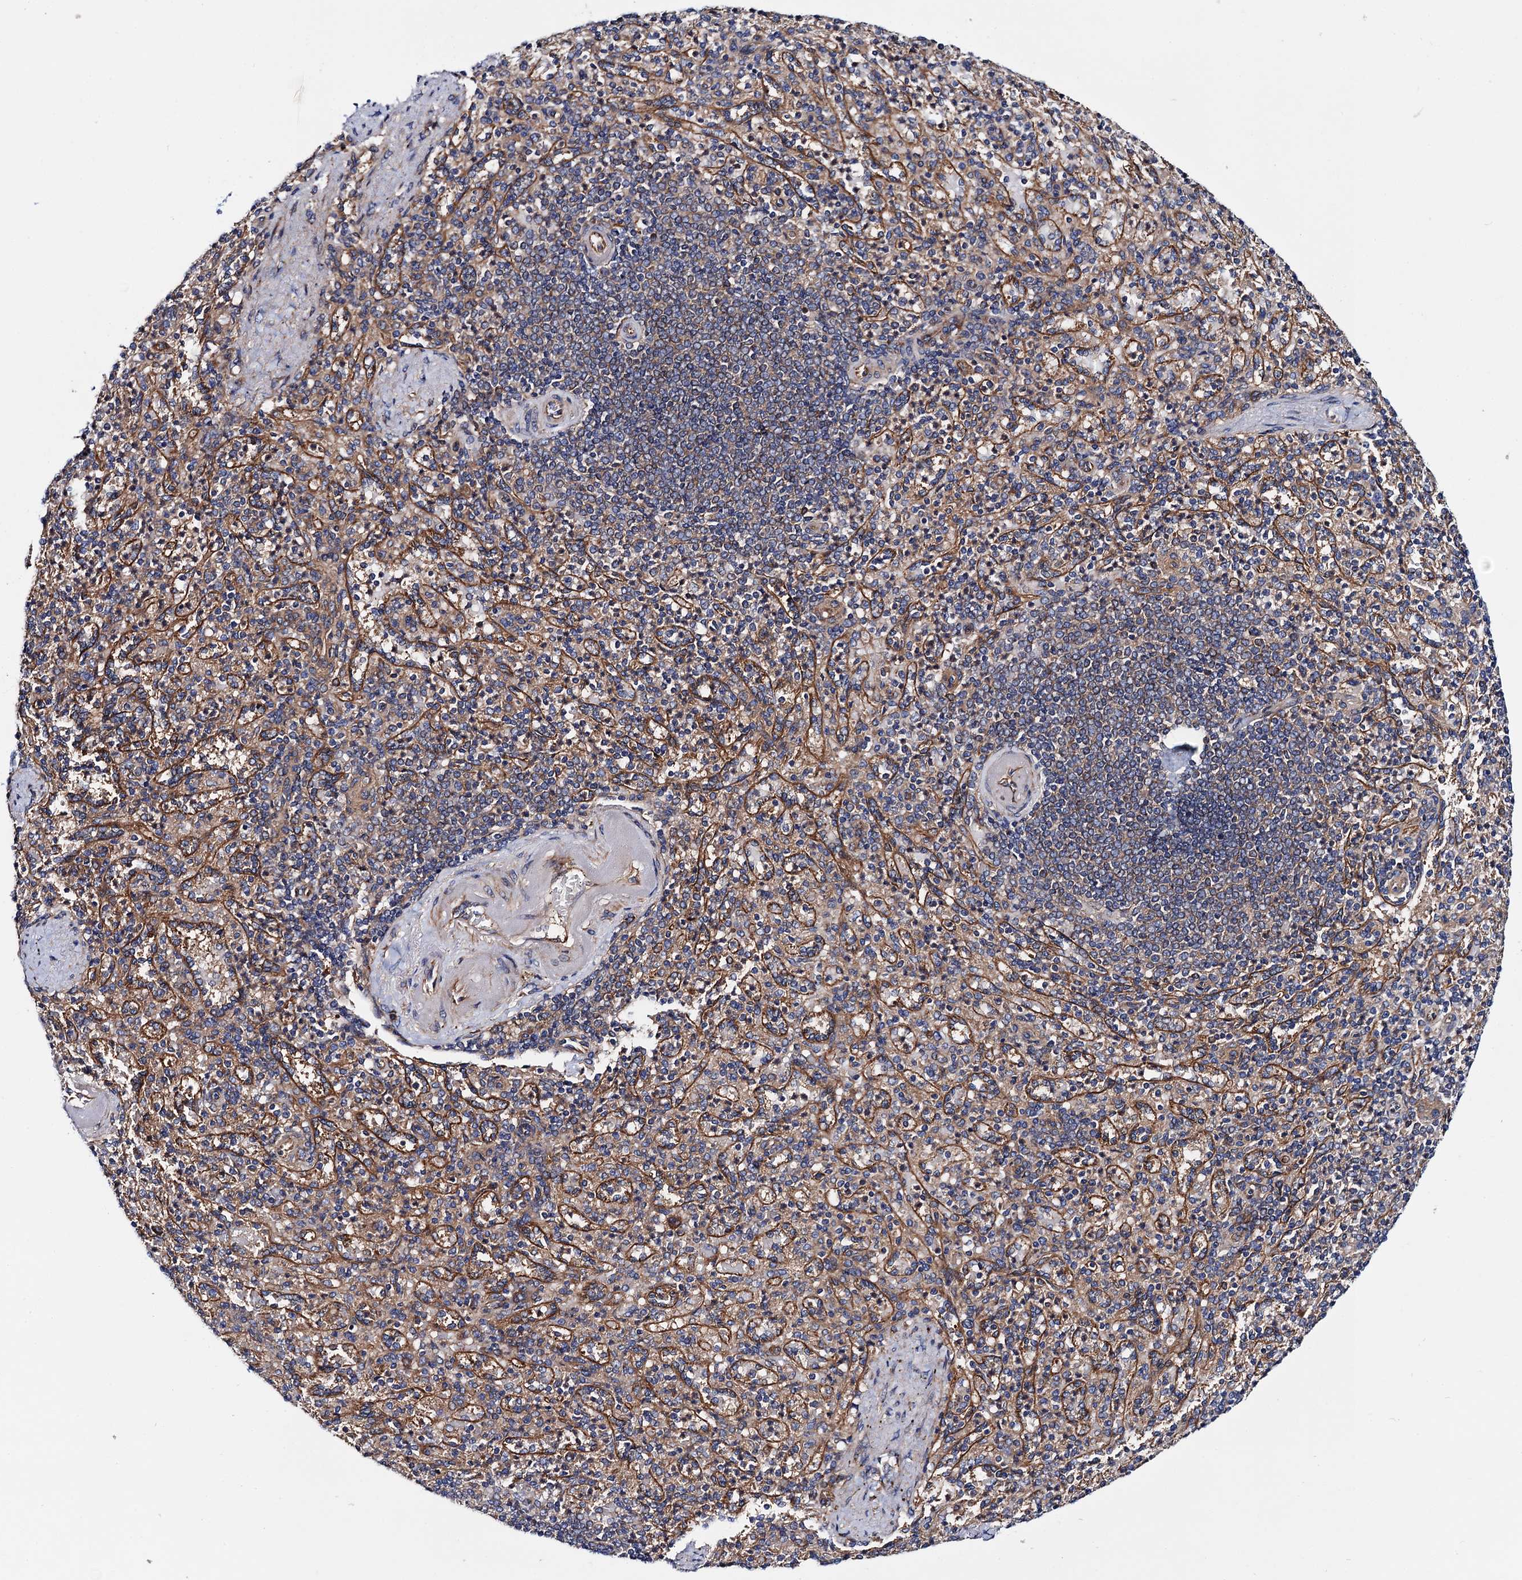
{"staining": {"intensity": "negative", "quantity": "none", "location": "none"}, "tissue": "spleen", "cell_type": "Cells in red pulp", "image_type": "normal", "snomed": [{"axis": "morphology", "description": "Normal tissue, NOS"}, {"axis": "topography", "description": "Spleen"}], "caption": "IHC of unremarkable human spleen reveals no staining in cells in red pulp. (Brightfield microscopy of DAB (3,3'-diaminobenzidine) immunohistochemistry (IHC) at high magnification).", "gene": "MRPL48", "patient": {"sex": "female", "age": 74}}